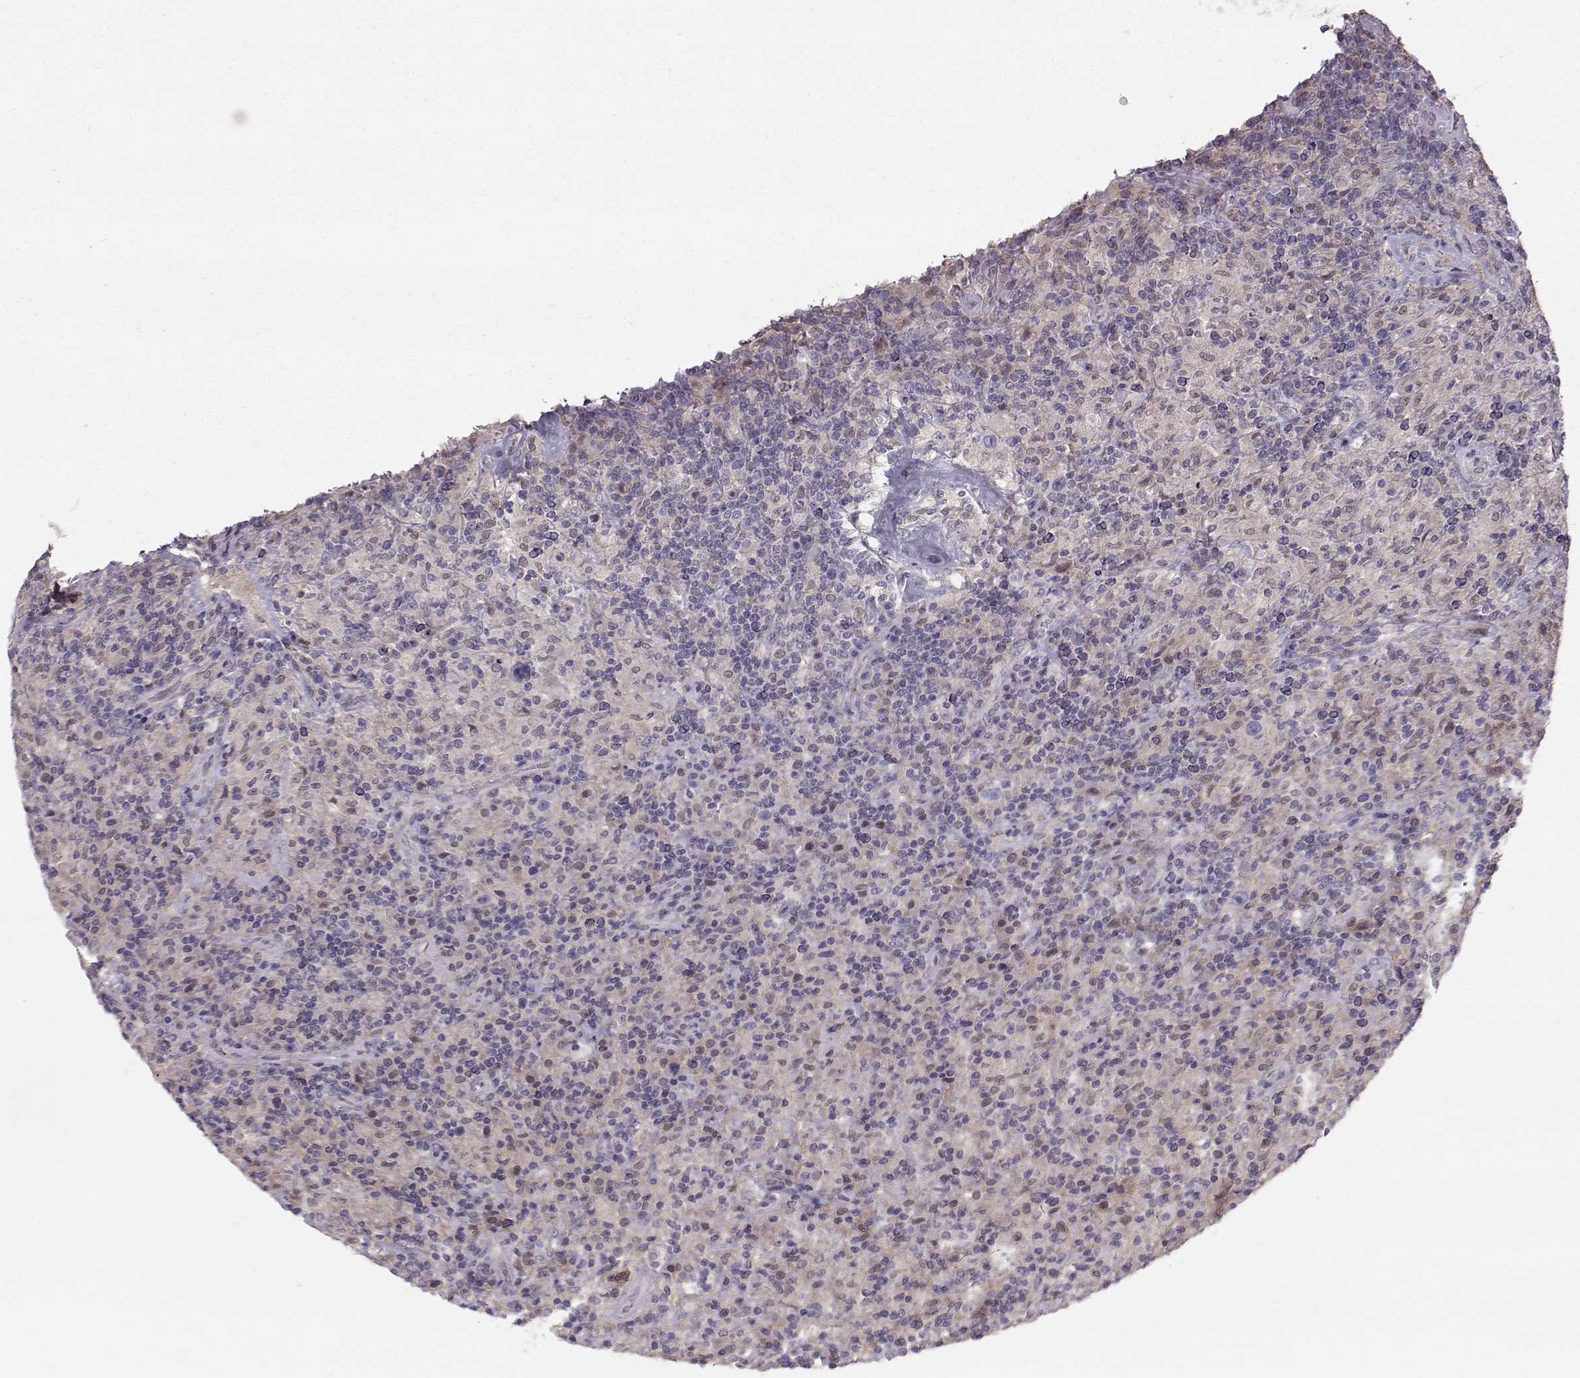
{"staining": {"intensity": "negative", "quantity": "none", "location": "none"}, "tissue": "lymphoma", "cell_type": "Tumor cells", "image_type": "cancer", "snomed": [{"axis": "morphology", "description": "Hodgkin's disease, NOS"}, {"axis": "topography", "description": "Lymph node"}], "caption": "The photomicrograph displays no staining of tumor cells in lymphoma.", "gene": "ASB16", "patient": {"sex": "male", "age": 70}}